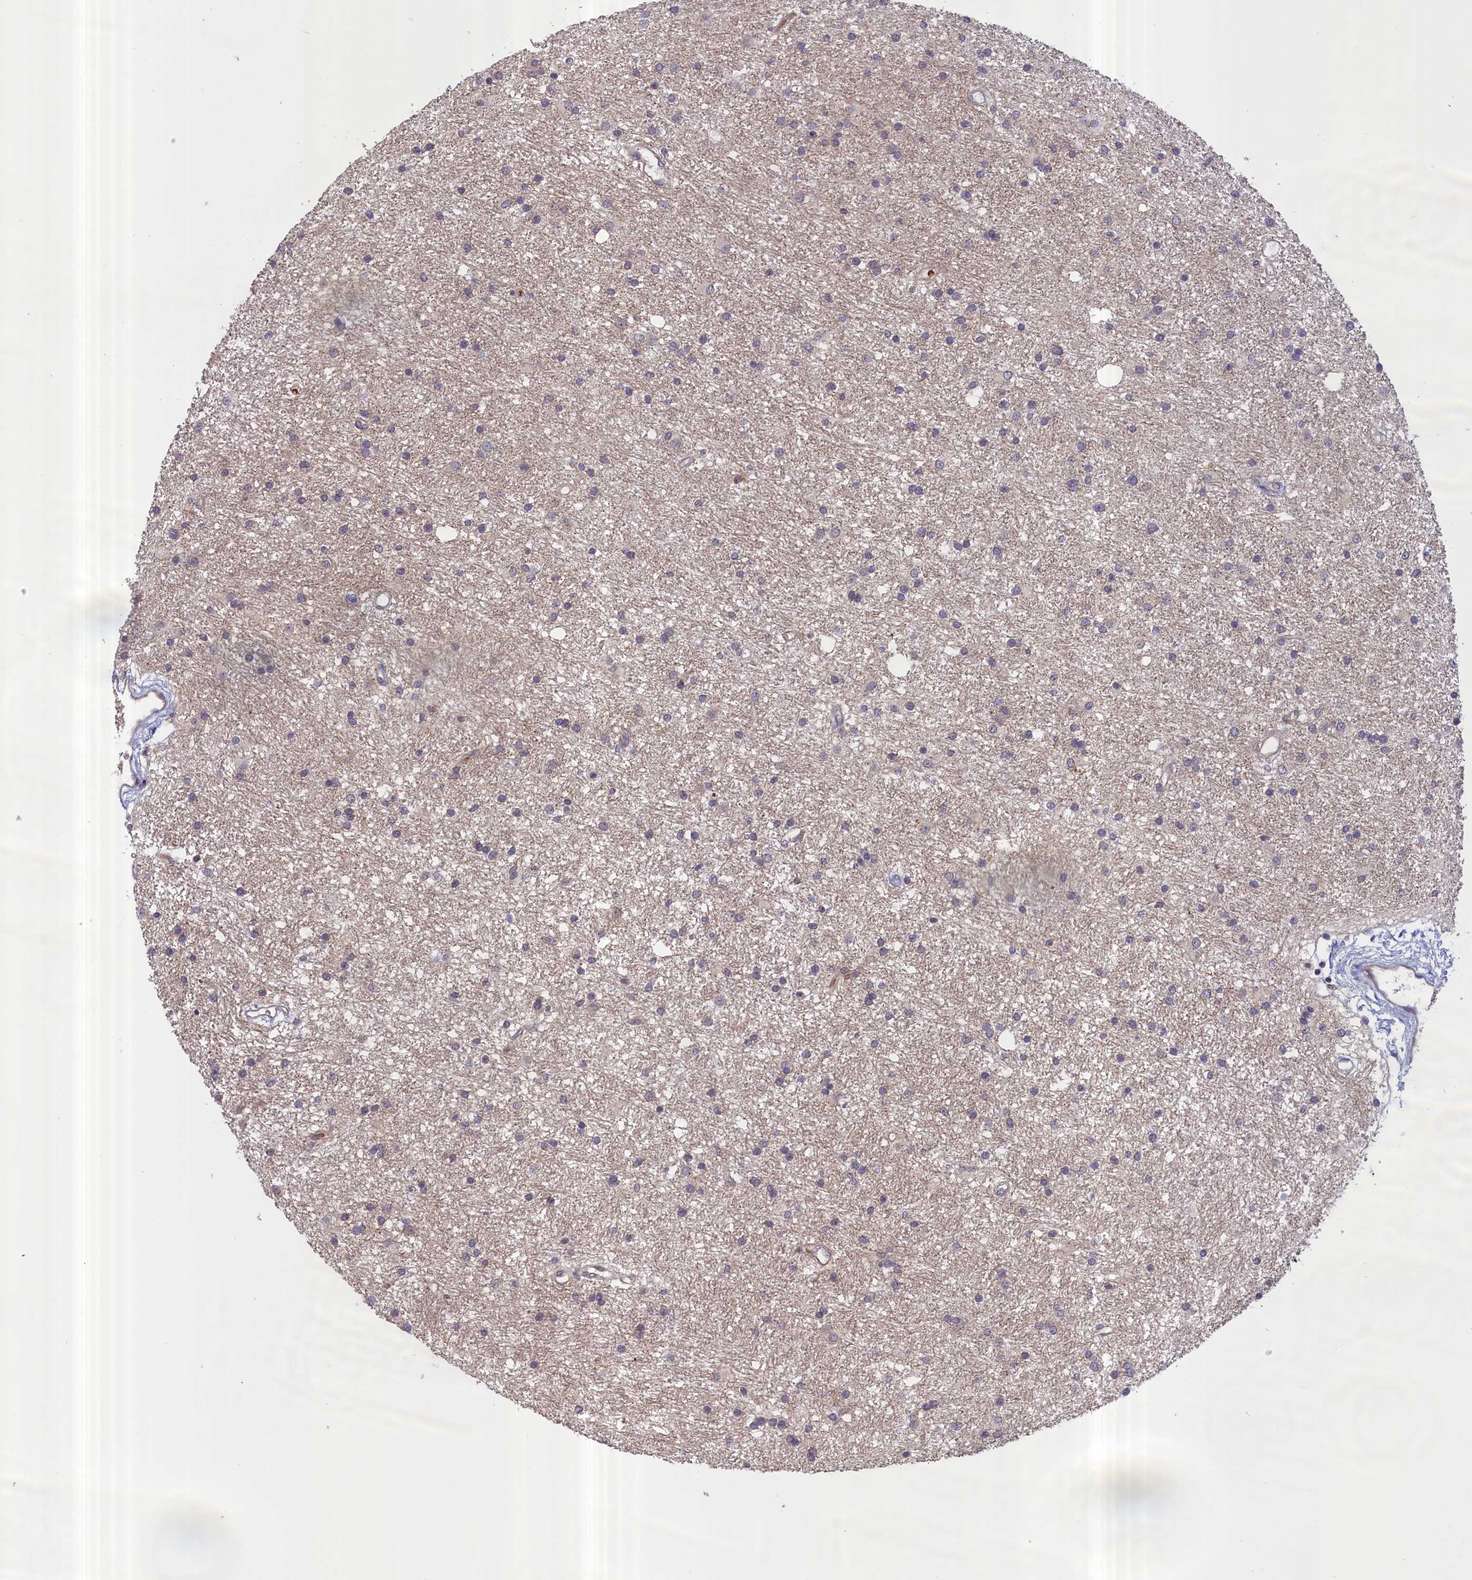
{"staining": {"intensity": "negative", "quantity": "none", "location": "none"}, "tissue": "glioma", "cell_type": "Tumor cells", "image_type": "cancer", "snomed": [{"axis": "morphology", "description": "Glioma, malignant, High grade"}, {"axis": "topography", "description": "Brain"}], "caption": "A high-resolution image shows immunohistochemistry (IHC) staining of malignant glioma (high-grade), which exhibits no significant staining in tumor cells. Nuclei are stained in blue.", "gene": "IGFALS", "patient": {"sex": "male", "age": 77}}